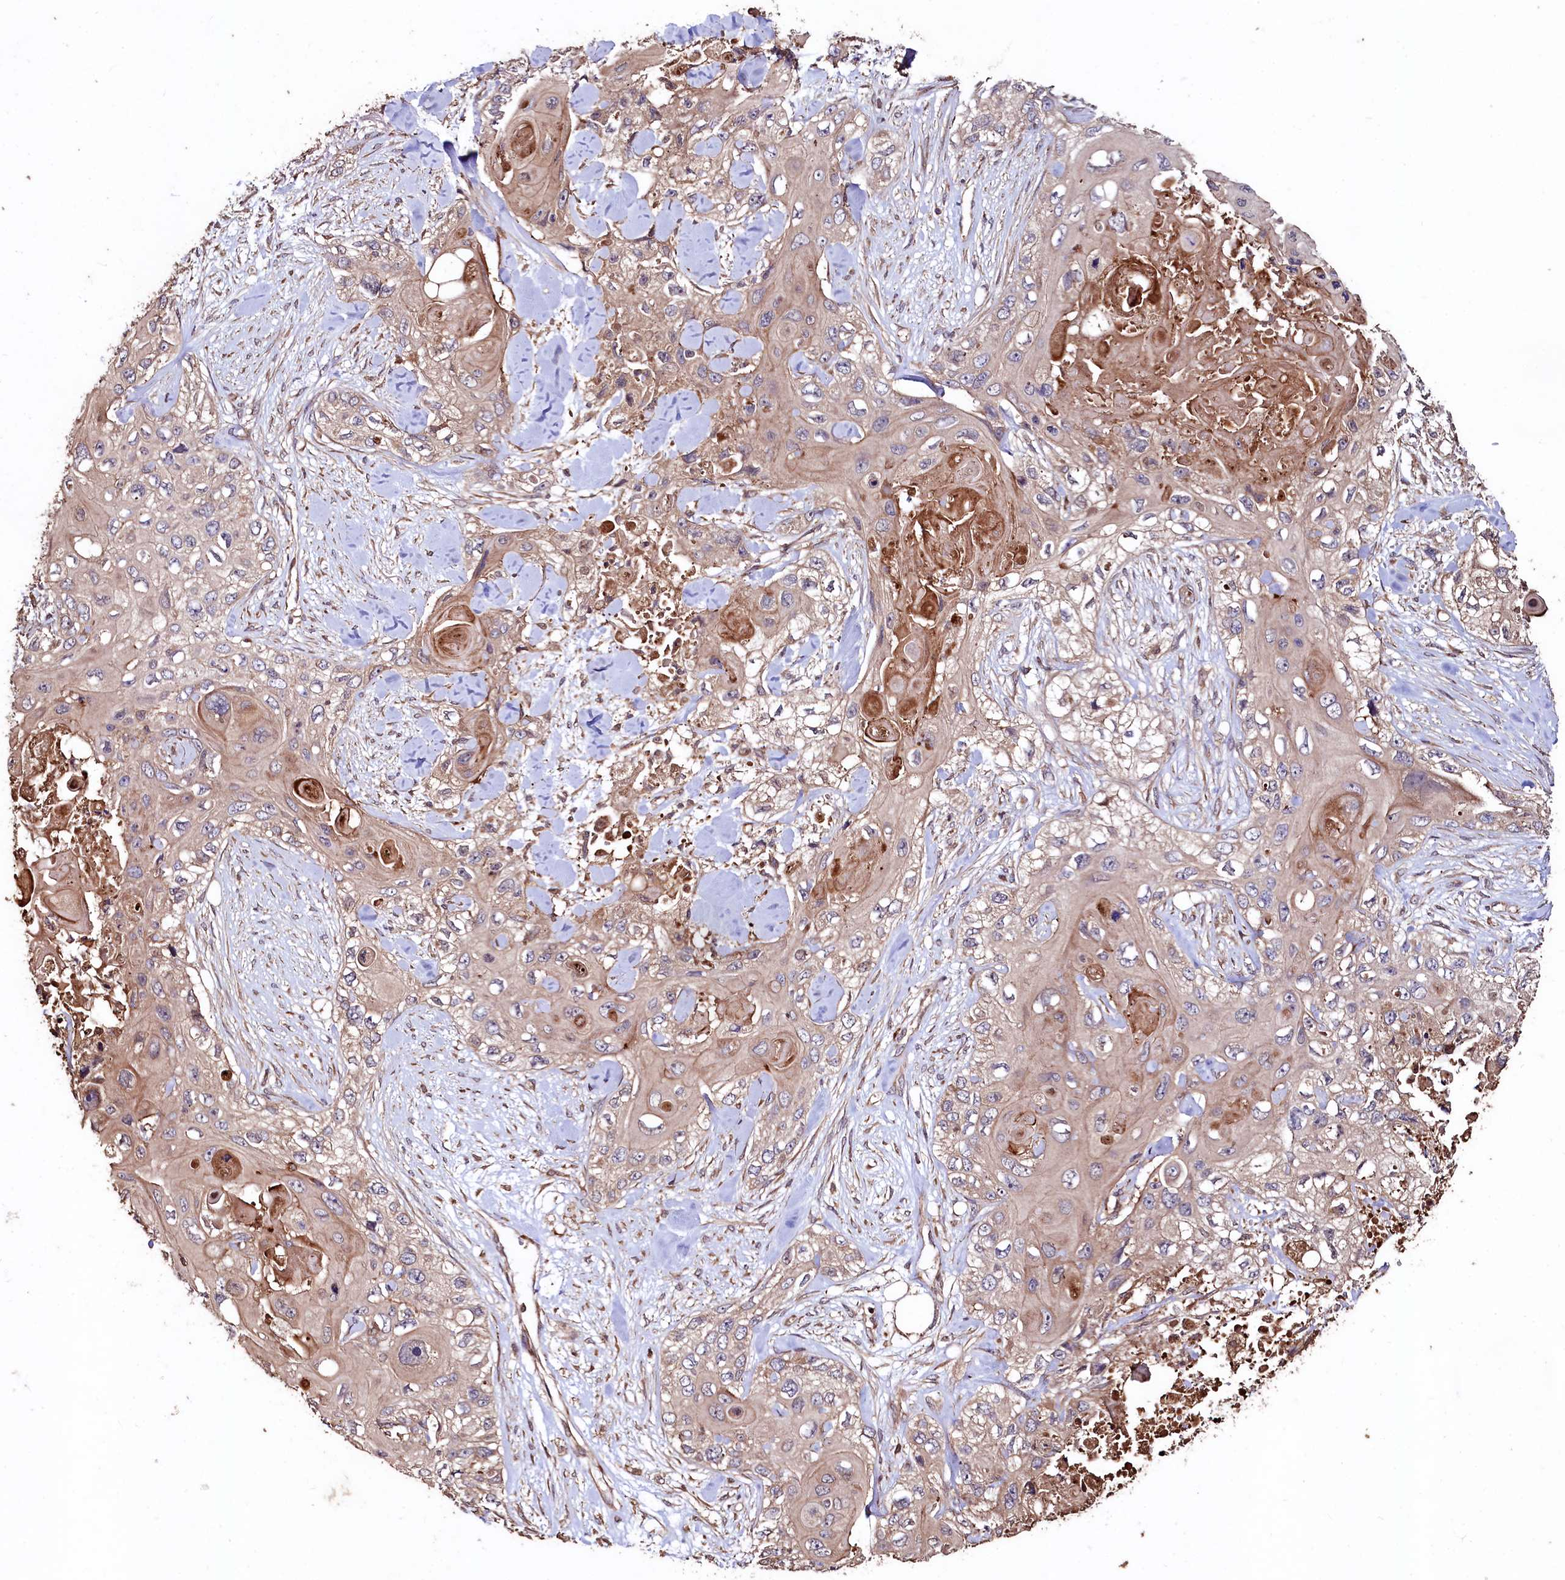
{"staining": {"intensity": "weak", "quantity": "<25%", "location": "cytoplasmic/membranous"}, "tissue": "skin cancer", "cell_type": "Tumor cells", "image_type": "cancer", "snomed": [{"axis": "morphology", "description": "Normal tissue, NOS"}, {"axis": "morphology", "description": "Squamous cell carcinoma, NOS"}, {"axis": "topography", "description": "Skin"}], "caption": "IHC of human skin cancer shows no positivity in tumor cells. The staining is performed using DAB brown chromogen with nuclei counter-stained in using hematoxylin.", "gene": "TMEM98", "patient": {"sex": "male", "age": 72}}